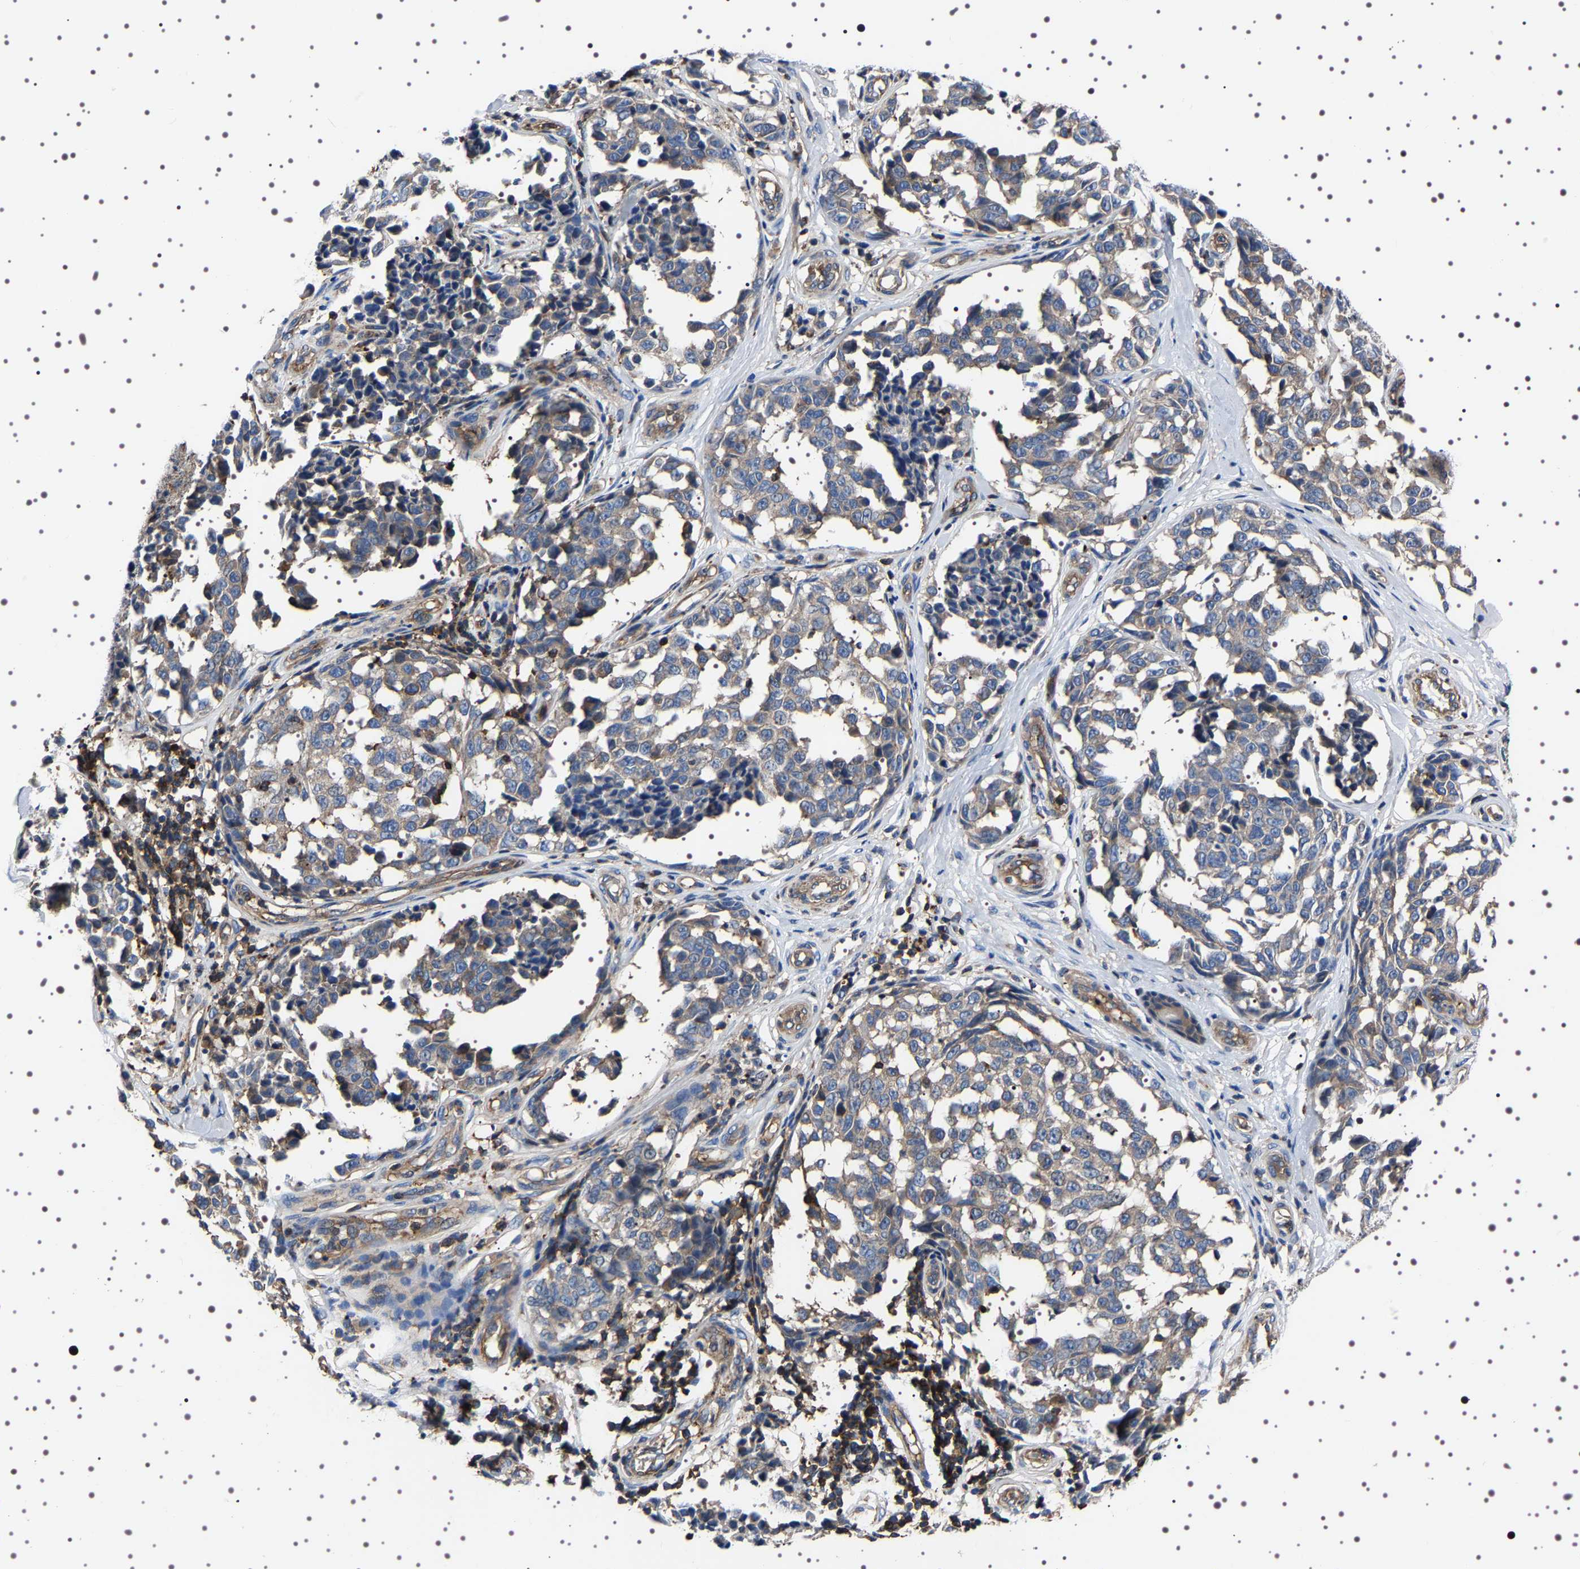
{"staining": {"intensity": "weak", "quantity": "<25%", "location": "cytoplasmic/membranous"}, "tissue": "melanoma", "cell_type": "Tumor cells", "image_type": "cancer", "snomed": [{"axis": "morphology", "description": "Malignant melanoma, NOS"}, {"axis": "topography", "description": "Skin"}], "caption": "High magnification brightfield microscopy of malignant melanoma stained with DAB (3,3'-diaminobenzidine) (brown) and counterstained with hematoxylin (blue): tumor cells show no significant staining. (DAB (3,3'-diaminobenzidine) IHC, high magnification).", "gene": "WDR1", "patient": {"sex": "female", "age": 64}}